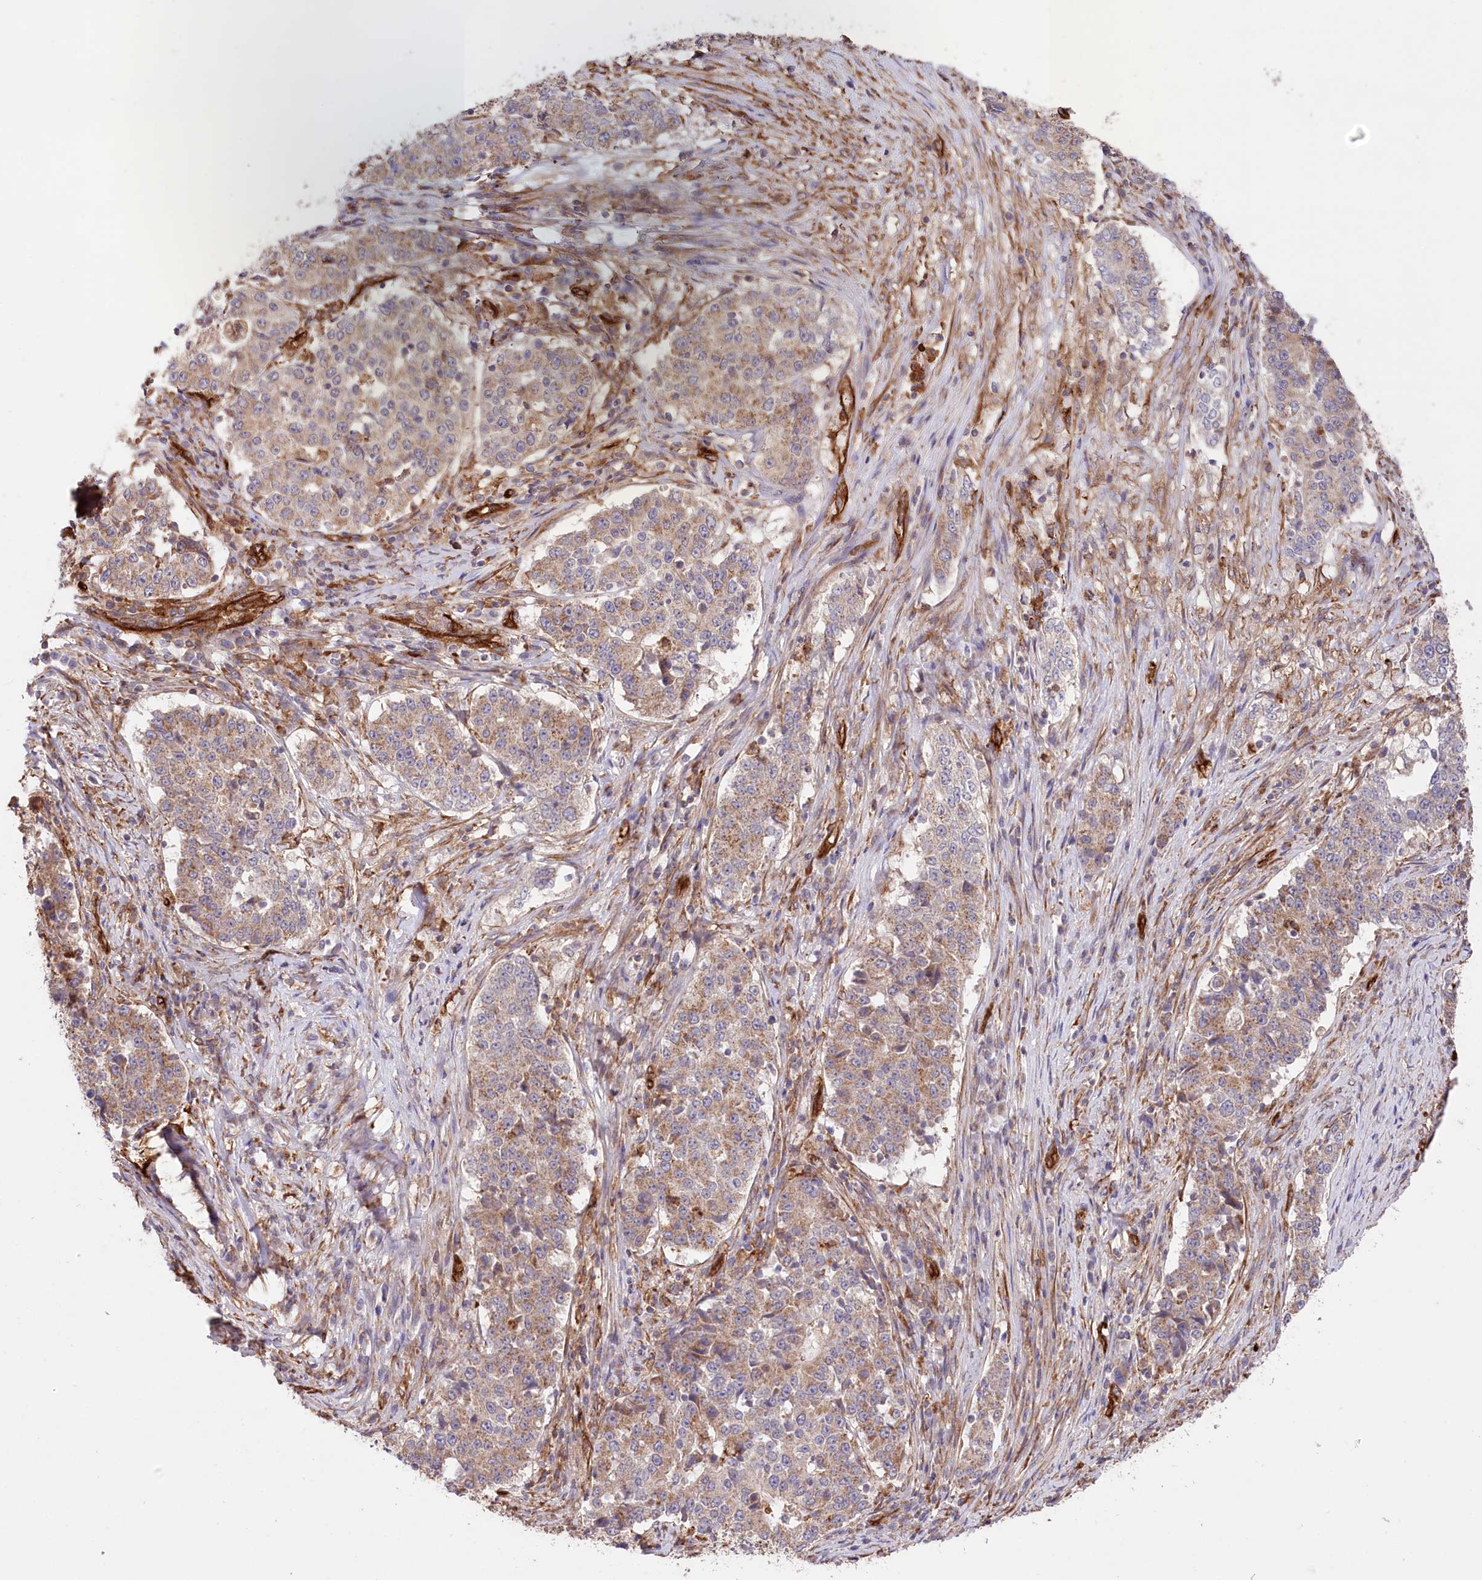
{"staining": {"intensity": "moderate", "quantity": ">75%", "location": "cytoplasmic/membranous"}, "tissue": "stomach cancer", "cell_type": "Tumor cells", "image_type": "cancer", "snomed": [{"axis": "morphology", "description": "Adenocarcinoma, NOS"}, {"axis": "topography", "description": "Stomach"}], "caption": "Moderate cytoplasmic/membranous positivity is identified in about >75% of tumor cells in adenocarcinoma (stomach).", "gene": "MTPAP", "patient": {"sex": "male", "age": 59}}